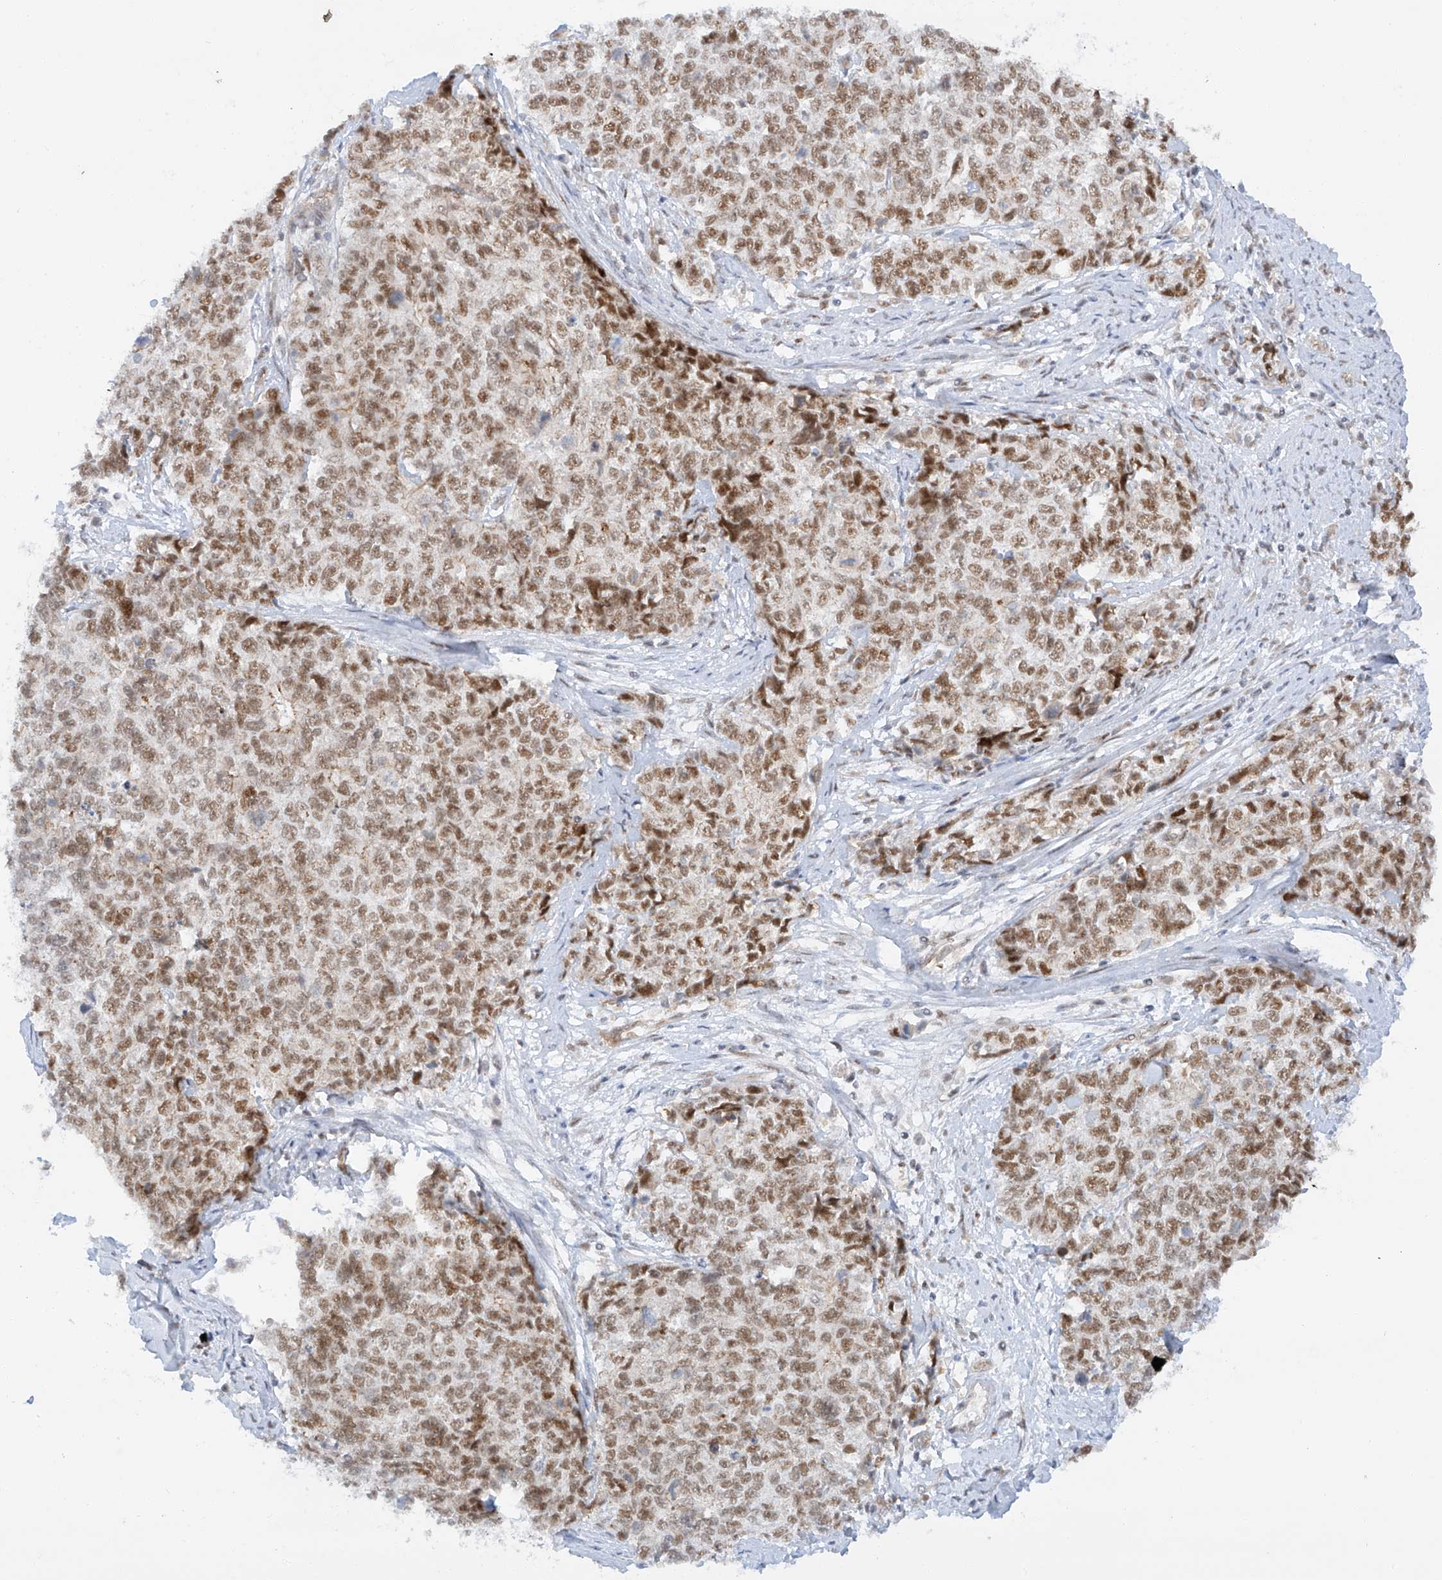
{"staining": {"intensity": "moderate", "quantity": ">75%", "location": "nuclear"}, "tissue": "cervical cancer", "cell_type": "Tumor cells", "image_type": "cancer", "snomed": [{"axis": "morphology", "description": "Squamous cell carcinoma, NOS"}, {"axis": "topography", "description": "Cervix"}], "caption": "Cervical cancer (squamous cell carcinoma) was stained to show a protein in brown. There is medium levels of moderate nuclear positivity in about >75% of tumor cells. (DAB (3,3'-diaminobenzidine) IHC, brown staining for protein, blue staining for nuclei).", "gene": "POGK", "patient": {"sex": "female", "age": 63}}